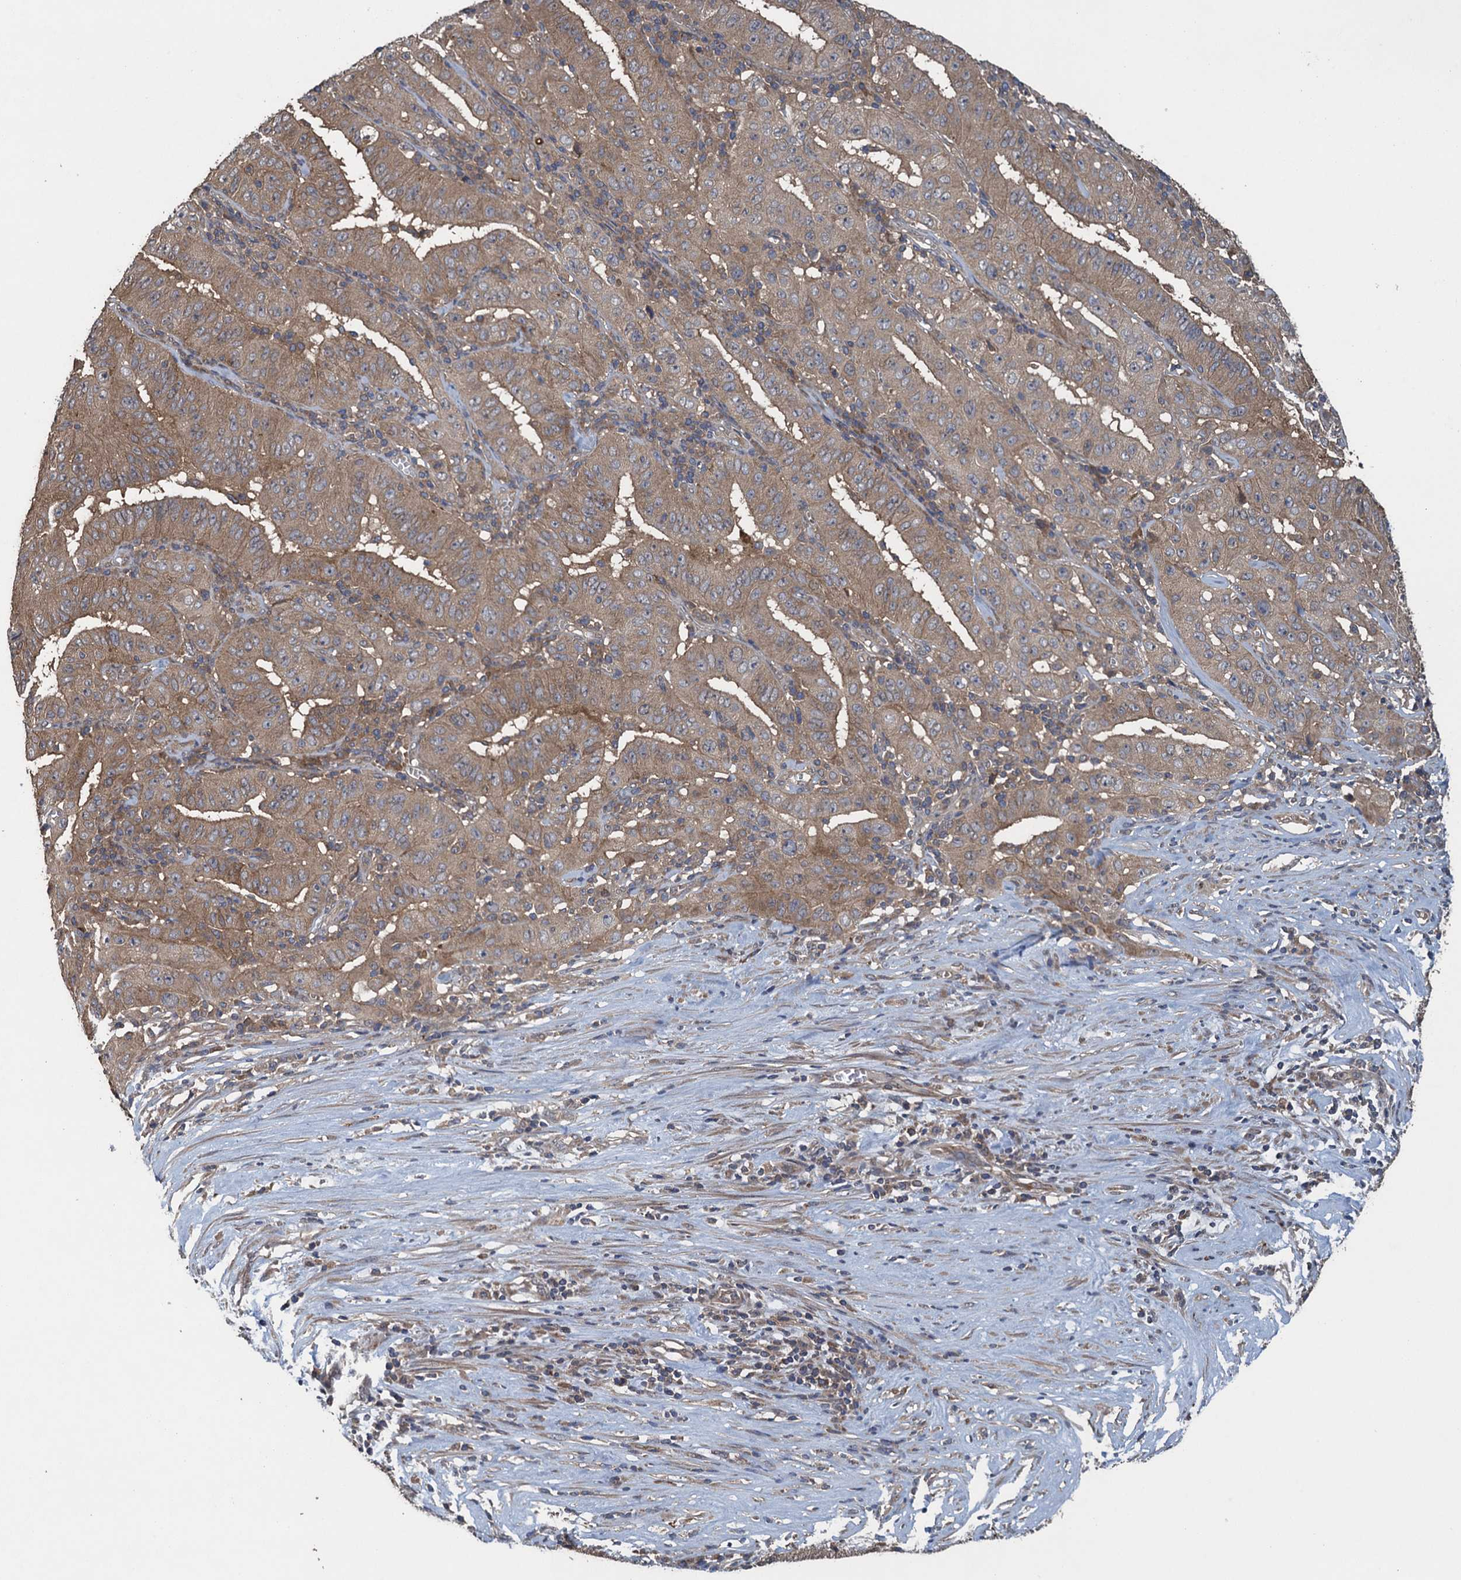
{"staining": {"intensity": "weak", "quantity": ">75%", "location": "cytoplasmic/membranous"}, "tissue": "pancreatic cancer", "cell_type": "Tumor cells", "image_type": "cancer", "snomed": [{"axis": "morphology", "description": "Adenocarcinoma, NOS"}, {"axis": "topography", "description": "Pancreas"}], "caption": "The histopathology image displays a brown stain indicating the presence of a protein in the cytoplasmic/membranous of tumor cells in pancreatic adenocarcinoma.", "gene": "CNTN5", "patient": {"sex": "male", "age": 63}}